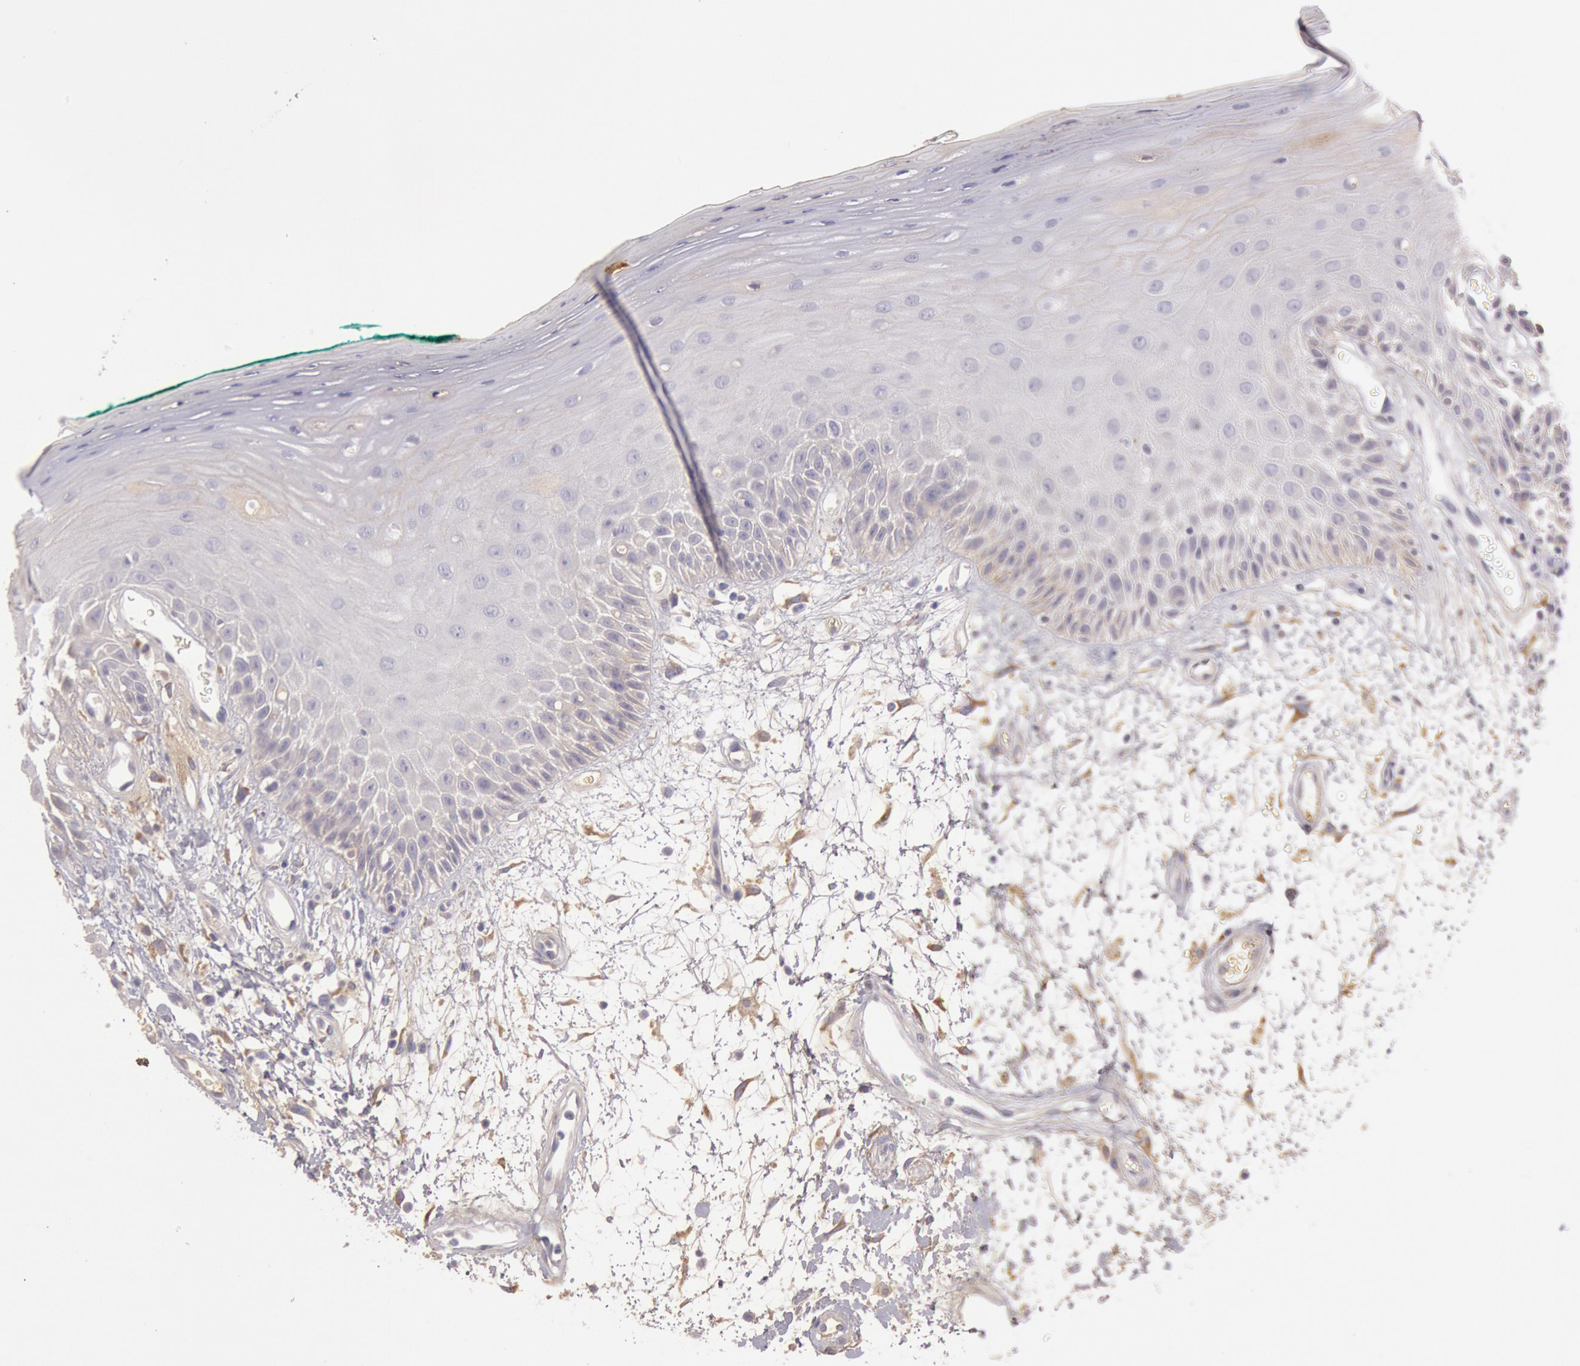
{"staining": {"intensity": "negative", "quantity": "none", "location": "none"}, "tissue": "oral mucosa", "cell_type": "Squamous epithelial cells", "image_type": "normal", "snomed": [{"axis": "morphology", "description": "Normal tissue, NOS"}, {"axis": "morphology", "description": "Squamous cell carcinoma, NOS"}, {"axis": "topography", "description": "Skeletal muscle"}, {"axis": "topography", "description": "Oral tissue"}, {"axis": "topography", "description": "Head-Neck"}], "caption": "Image shows no protein positivity in squamous epithelial cells of unremarkable oral mucosa.", "gene": "C1R", "patient": {"sex": "female", "age": 84}}